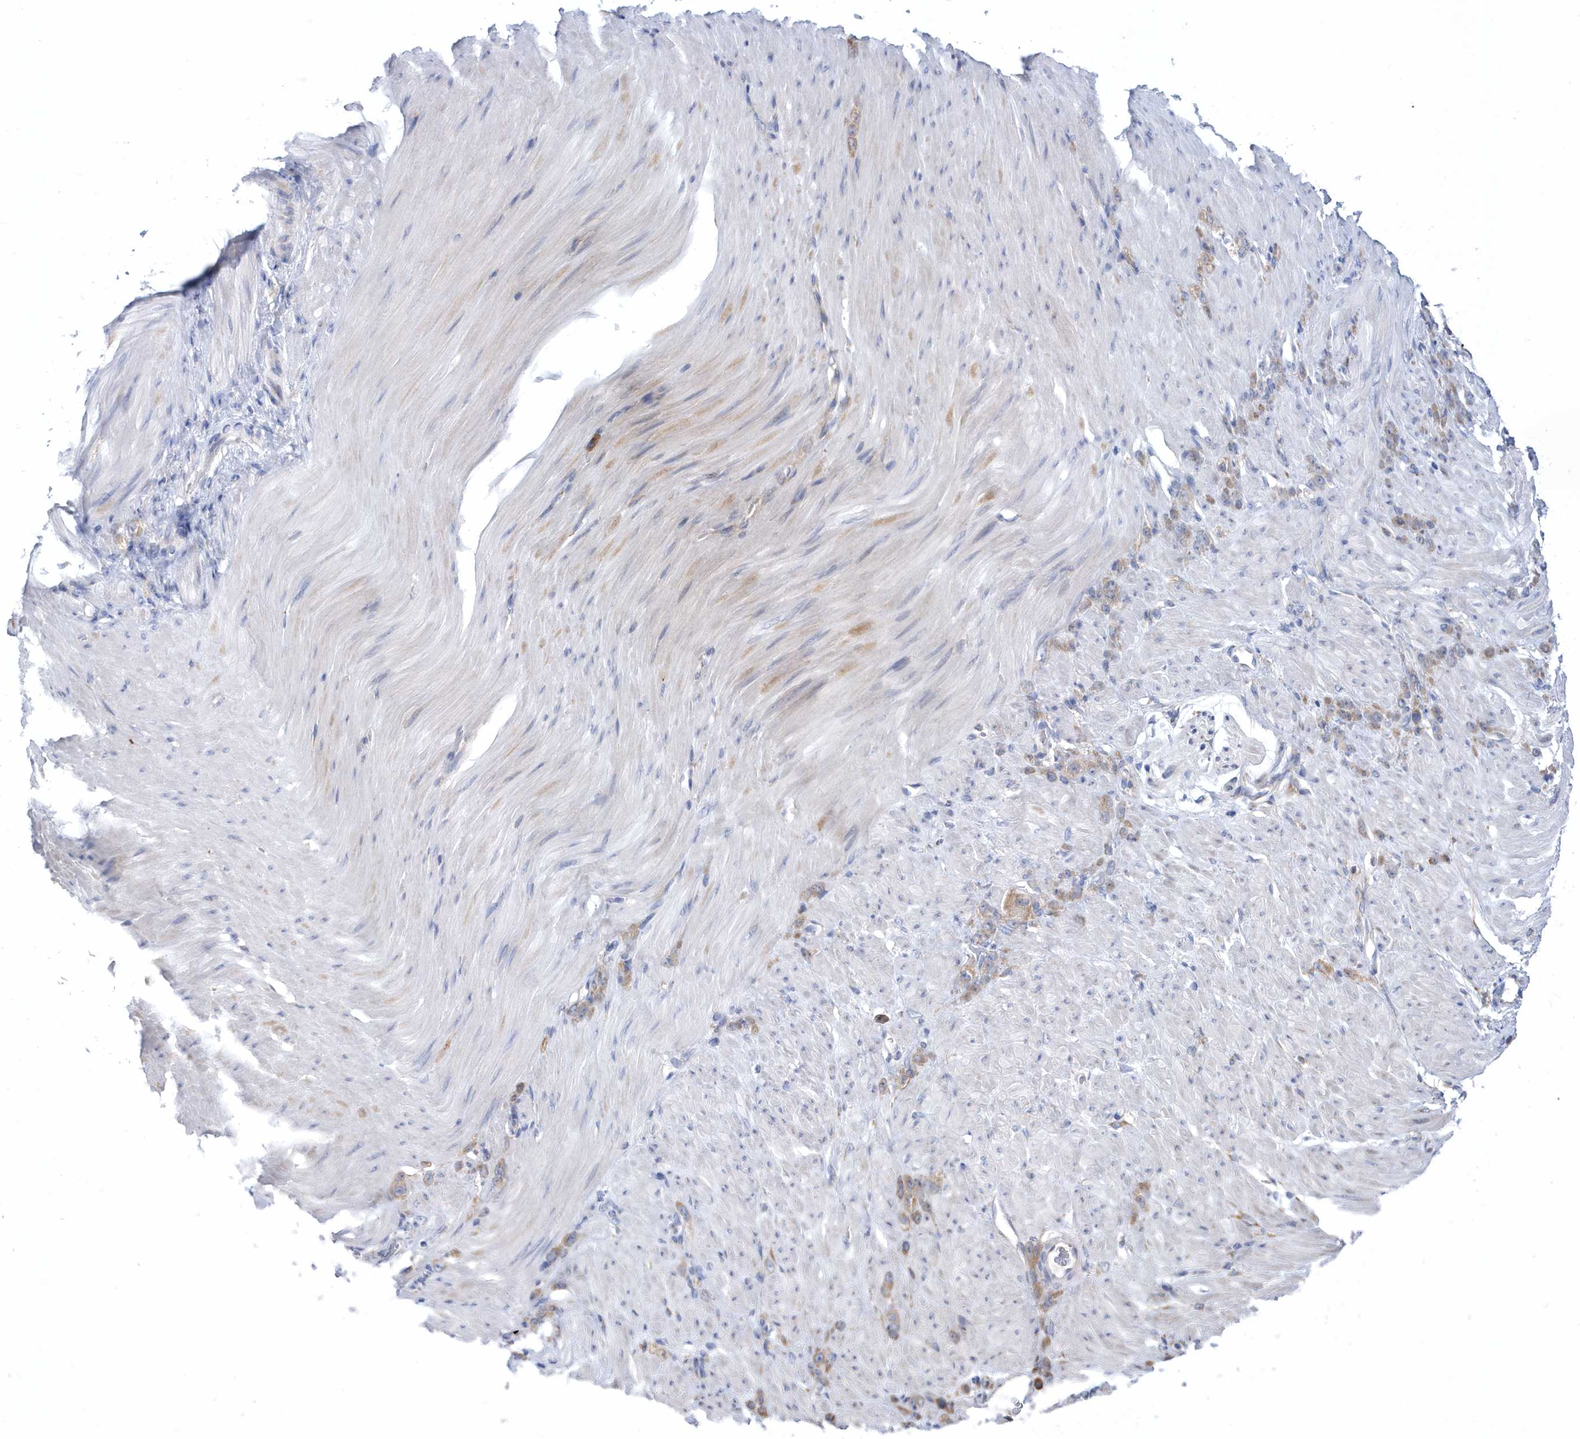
{"staining": {"intensity": "moderate", "quantity": ">75%", "location": "cytoplasmic/membranous"}, "tissue": "stomach cancer", "cell_type": "Tumor cells", "image_type": "cancer", "snomed": [{"axis": "morphology", "description": "Normal tissue, NOS"}, {"axis": "morphology", "description": "Adenocarcinoma, NOS"}, {"axis": "topography", "description": "Stomach"}], "caption": "Tumor cells show moderate cytoplasmic/membranous expression in about >75% of cells in stomach adenocarcinoma. The protein of interest is shown in brown color, while the nuclei are stained blue.", "gene": "MED31", "patient": {"sex": "male", "age": 82}}